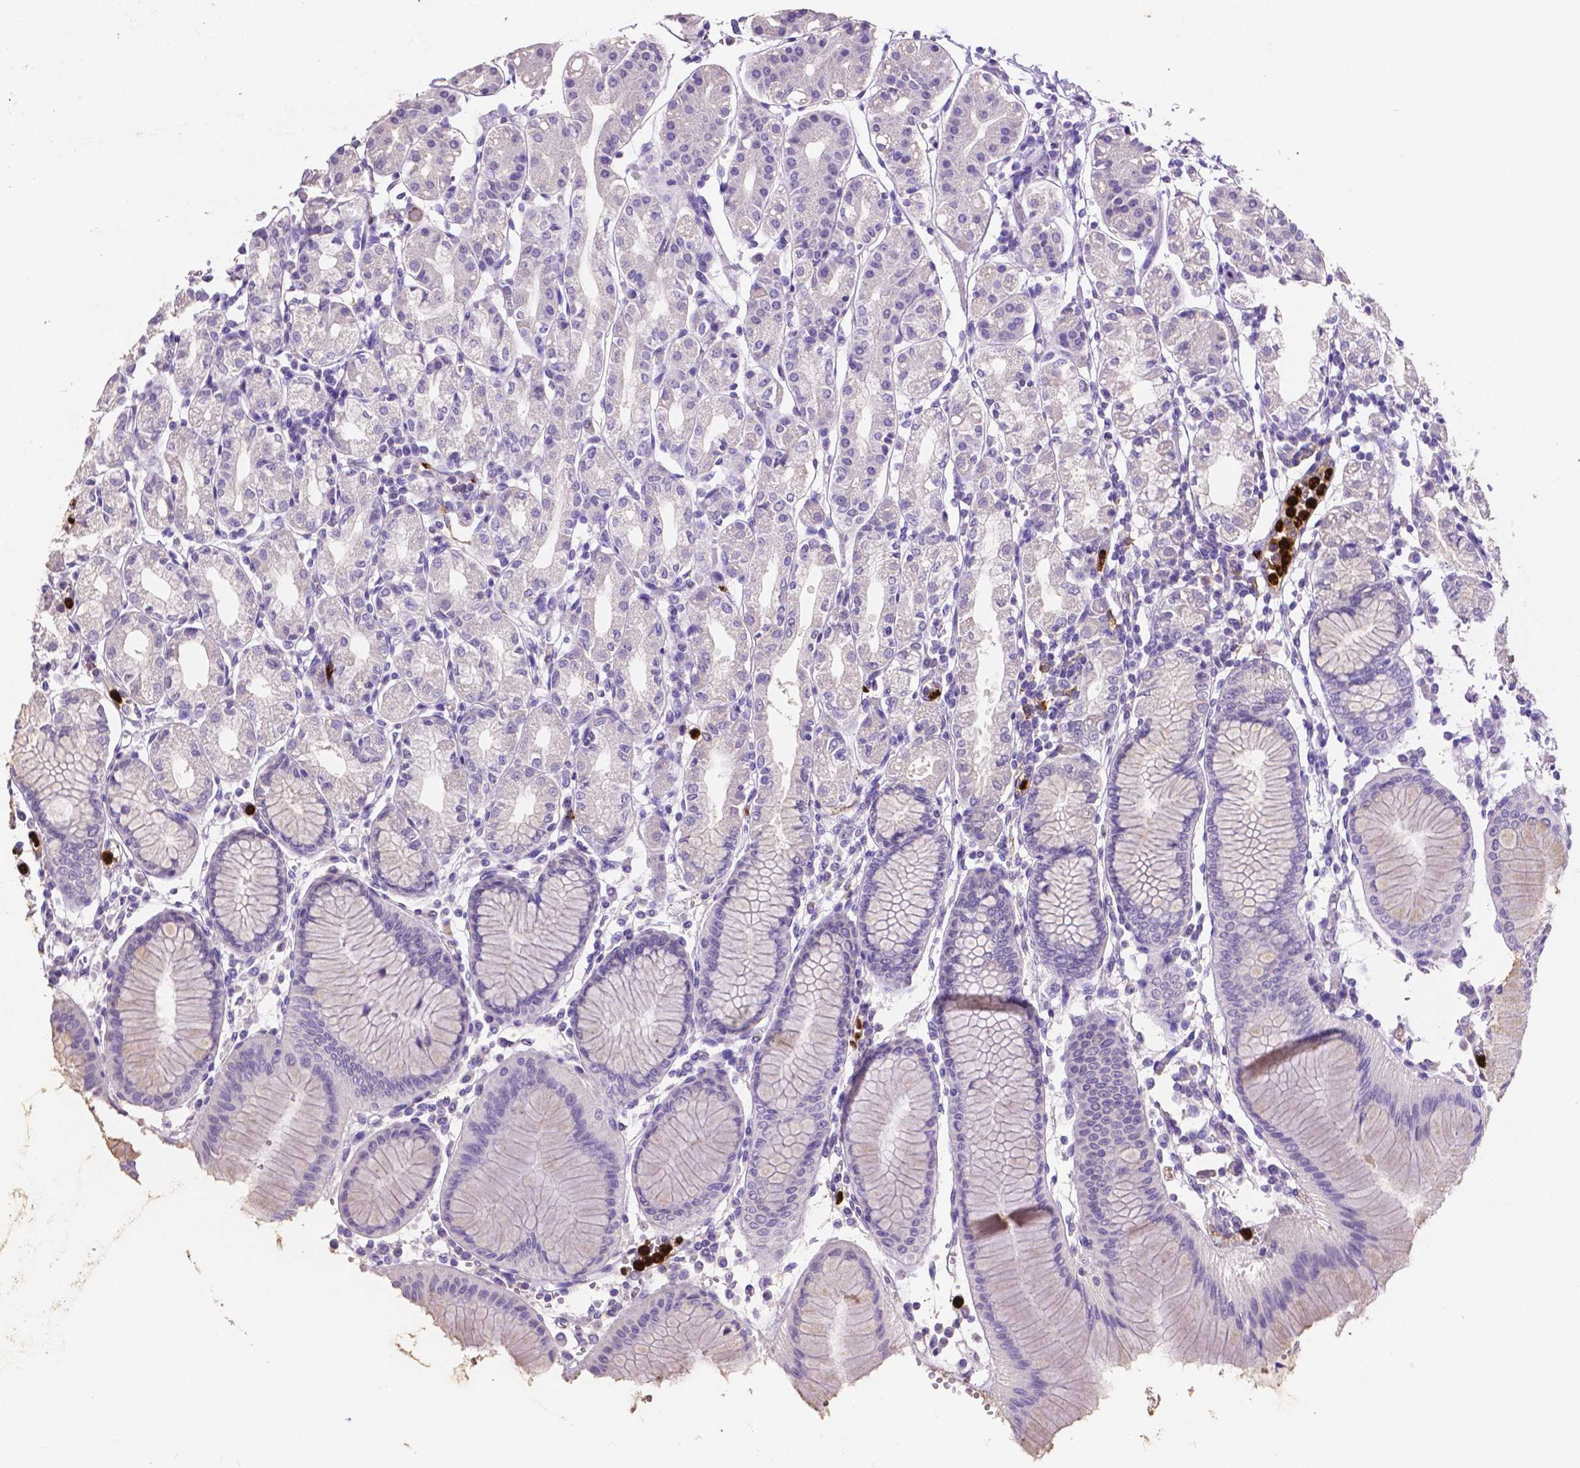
{"staining": {"intensity": "negative", "quantity": "none", "location": "none"}, "tissue": "stomach", "cell_type": "Glandular cells", "image_type": "normal", "snomed": [{"axis": "morphology", "description": "Normal tissue, NOS"}, {"axis": "topography", "description": "Skeletal muscle"}, {"axis": "topography", "description": "Stomach"}], "caption": "This is an immunohistochemistry (IHC) photomicrograph of benign stomach. There is no positivity in glandular cells.", "gene": "MMP9", "patient": {"sex": "female", "age": 57}}